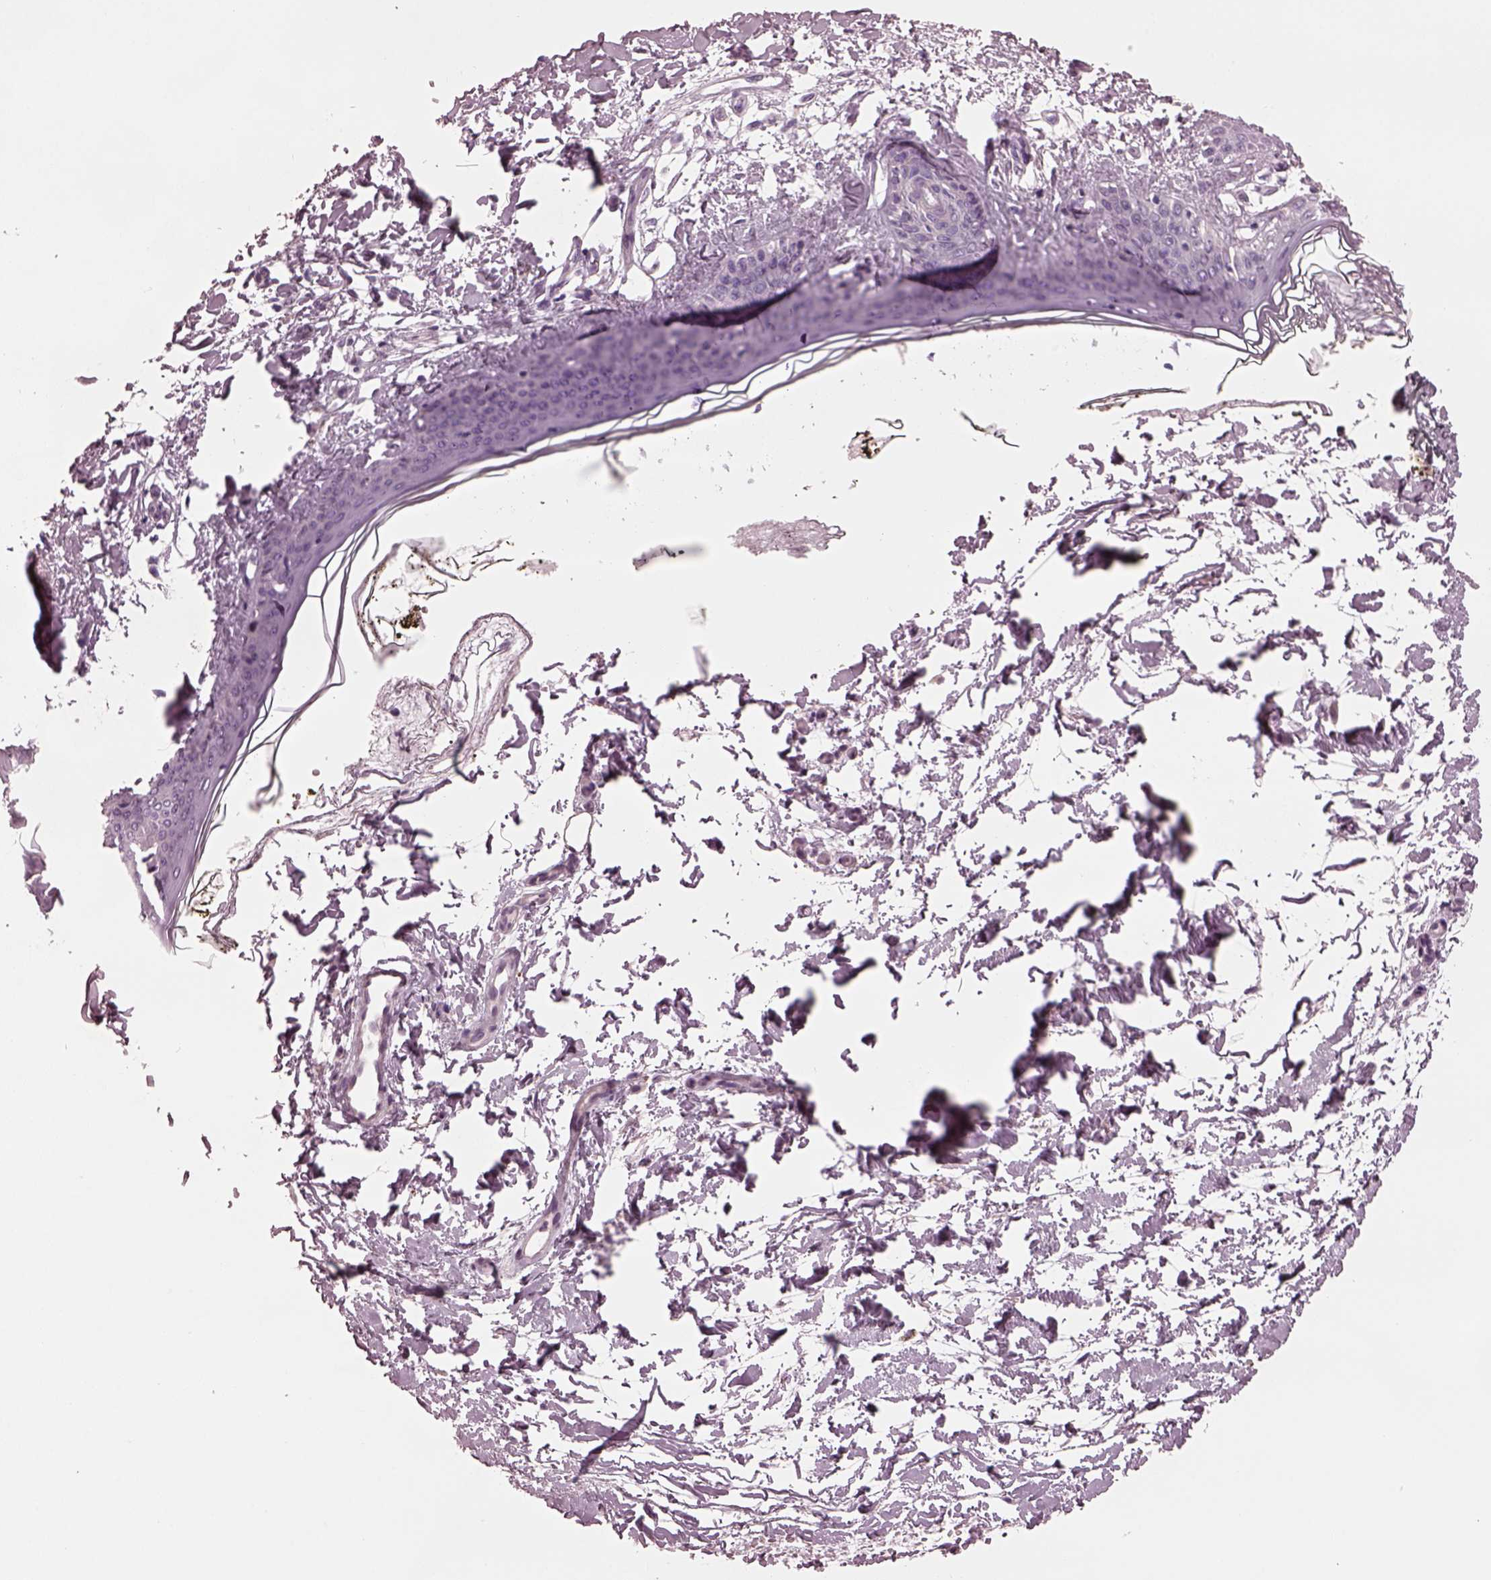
{"staining": {"intensity": "negative", "quantity": "none", "location": "none"}, "tissue": "skin", "cell_type": "Fibroblasts", "image_type": "normal", "snomed": [{"axis": "morphology", "description": "Normal tissue, NOS"}, {"axis": "topography", "description": "Skin"}], "caption": "A high-resolution image shows immunohistochemistry staining of unremarkable skin, which exhibits no significant staining in fibroblasts.", "gene": "AP4M1", "patient": {"sex": "female", "age": 34}}